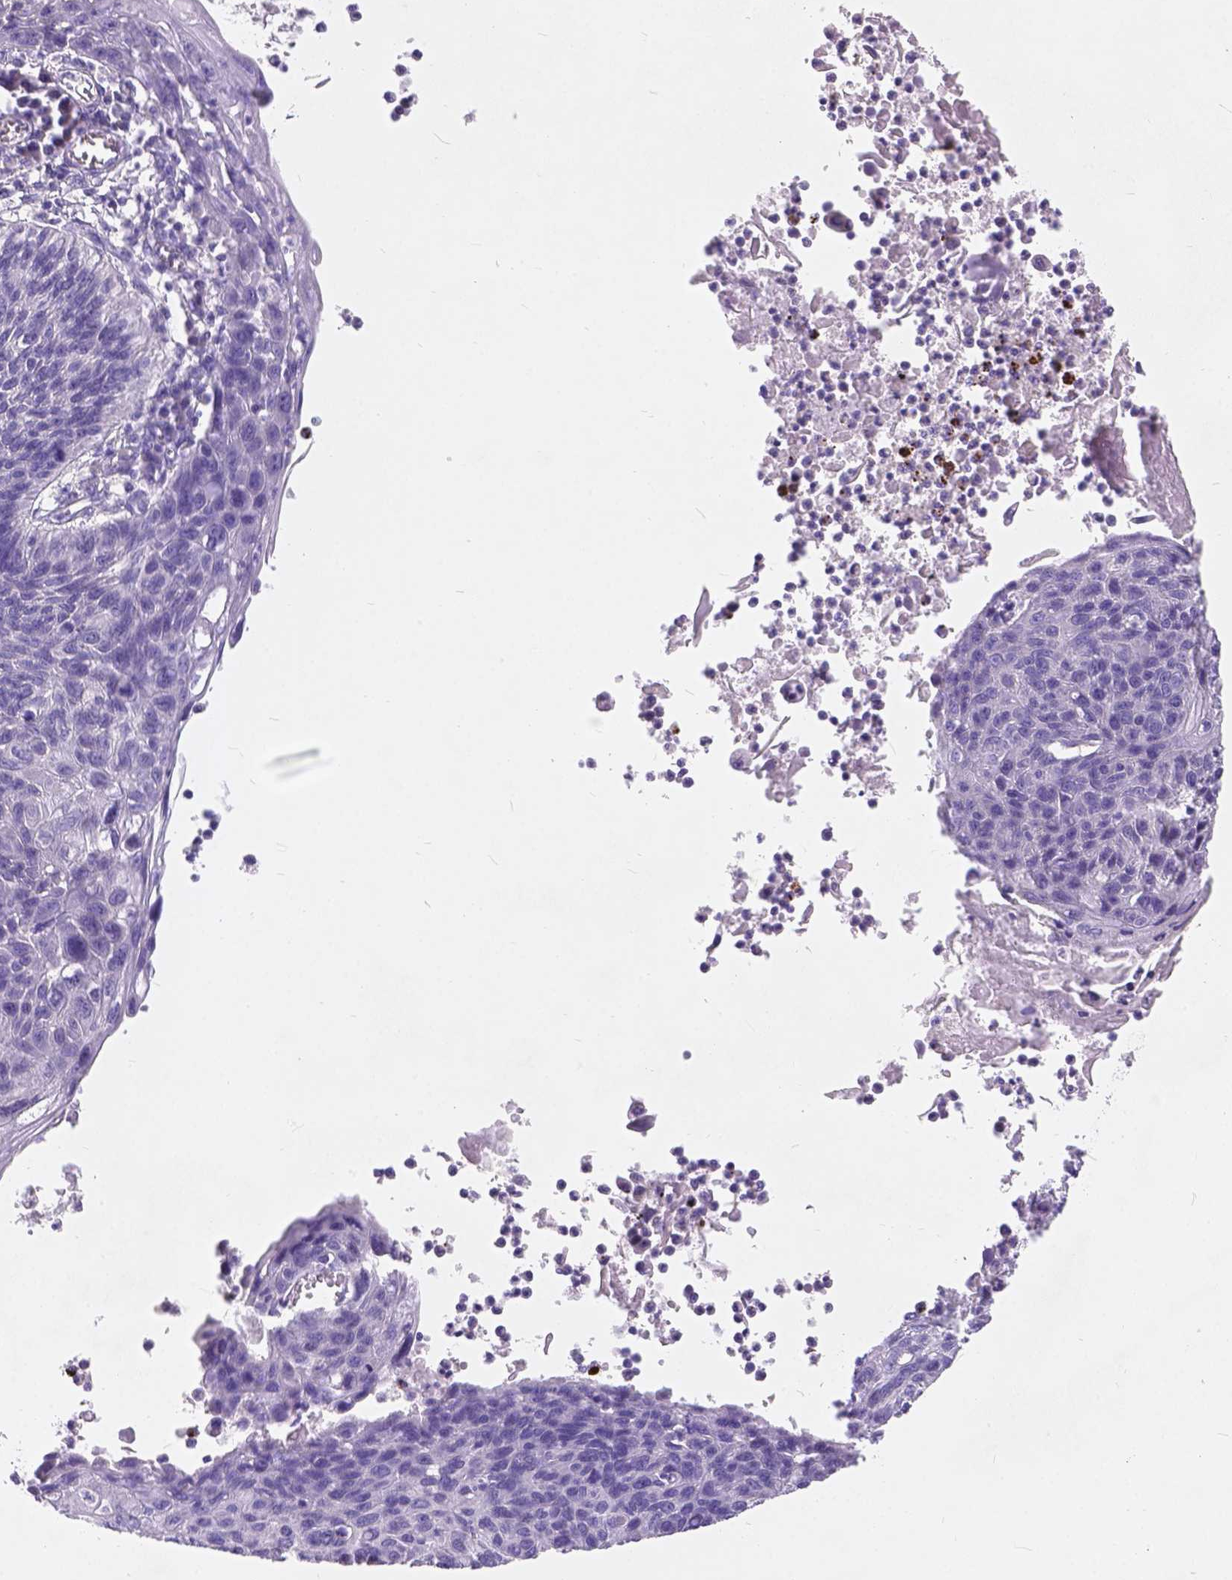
{"staining": {"intensity": "negative", "quantity": "none", "location": "none"}, "tissue": "lung cancer", "cell_type": "Tumor cells", "image_type": "cancer", "snomed": [{"axis": "morphology", "description": "Squamous cell carcinoma, NOS"}, {"axis": "topography", "description": "Lung"}], "caption": "Immunohistochemical staining of human squamous cell carcinoma (lung) displays no significant positivity in tumor cells.", "gene": "PEX11G", "patient": {"sex": "male", "age": 78}}